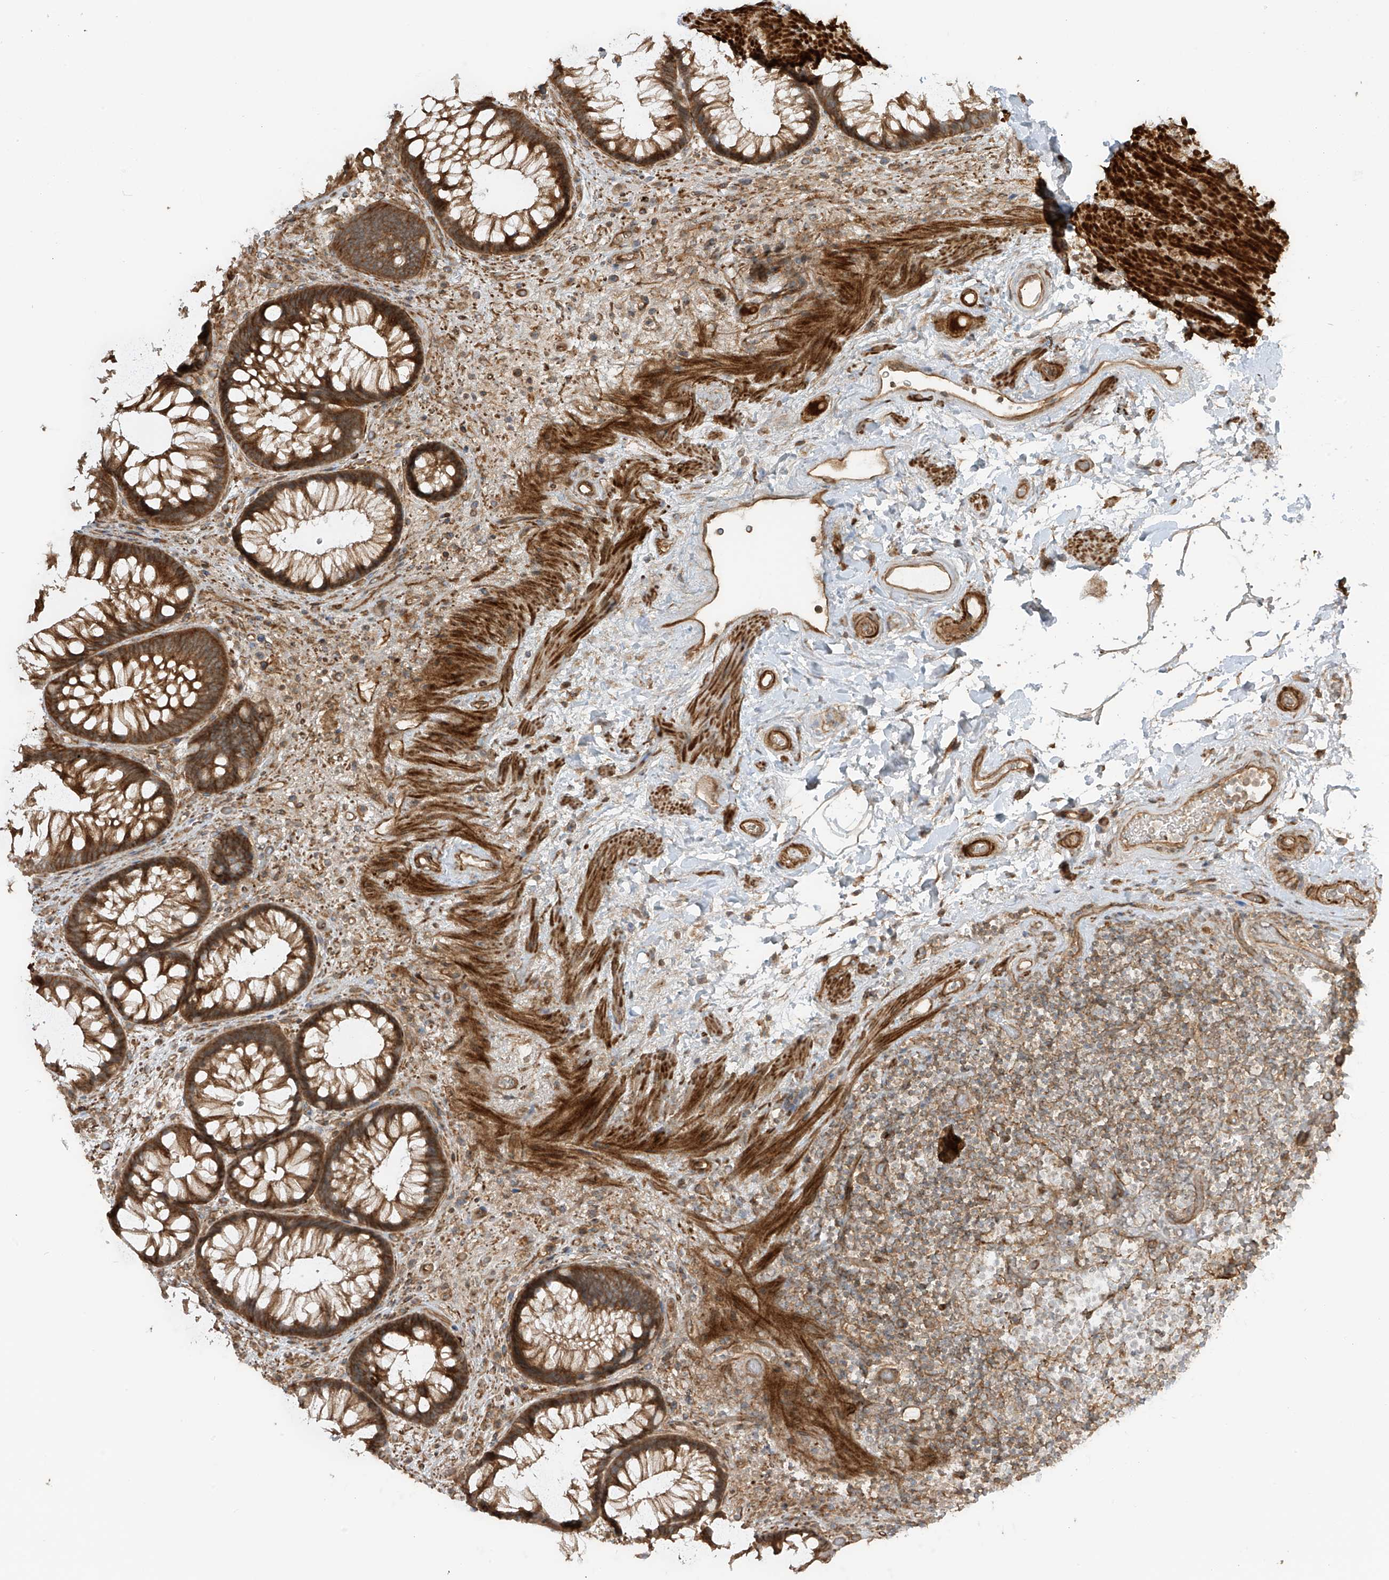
{"staining": {"intensity": "moderate", "quantity": ">75%", "location": "cytoplasmic/membranous"}, "tissue": "rectum", "cell_type": "Glandular cells", "image_type": "normal", "snomed": [{"axis": "morphology", "description": "Normal tissue, NOS"}, {"axis": "topography", "description": "Rectum"}], "caption": "Unremarkable rectum shows moderate cytoplasmic/membranous expression in approximately >75% of glandular cells Using DAB (3,3'-diaminobenzidine) (brown) and hematoxylin (blue) stains, captured at high magnification using brightfield microscopy..", "gene": "ENTR1", "patient": {"sex": "male", "age": 51}}